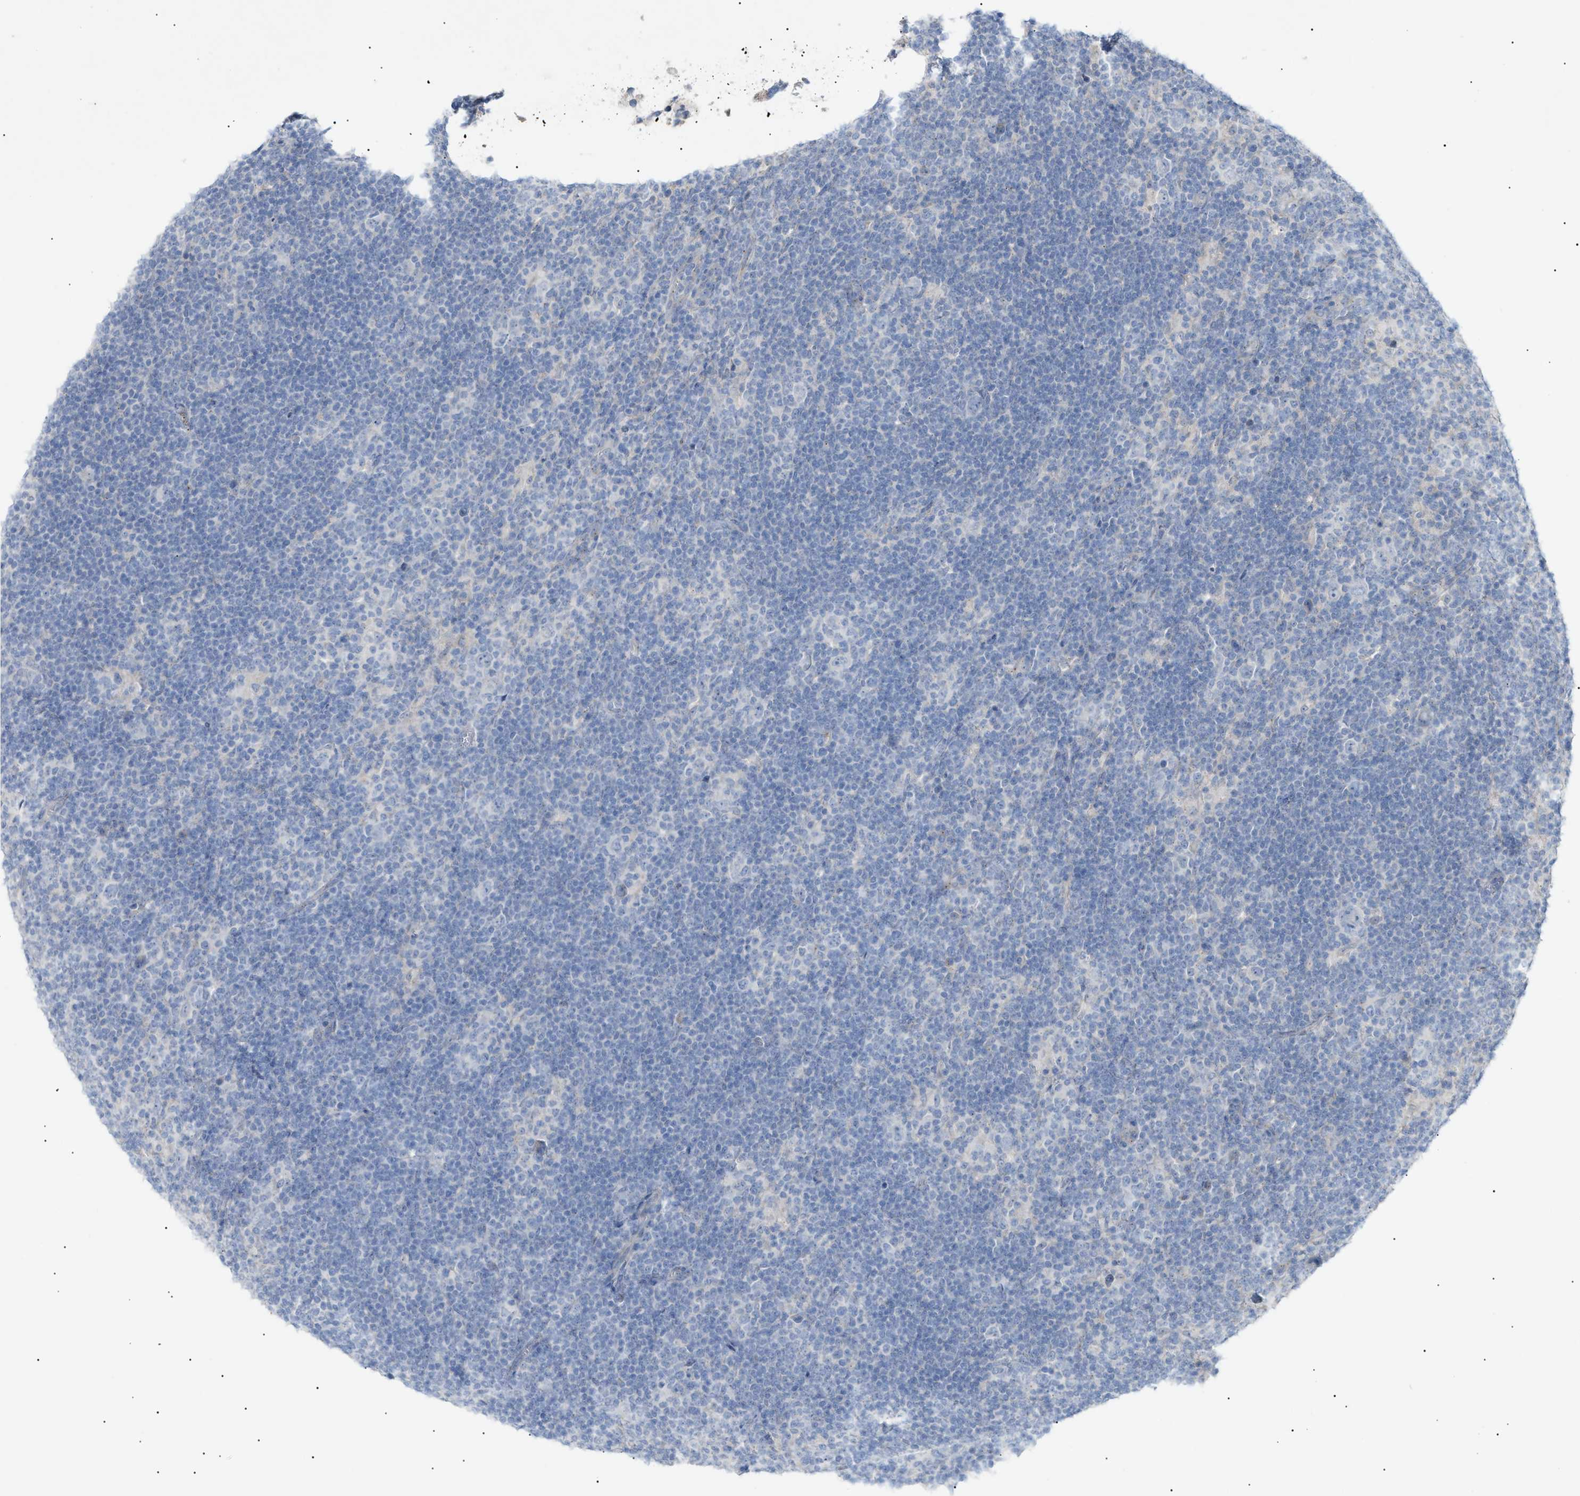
{"staining": {"intensity": "negative", "quantity": "none", "location": "none"}, "tissue": "lymphoma", "cell_type": "Tumor cells", "image_type": "cancer", "snomed": [{"axis": "morphology", "description": "Hodgkin's disease, NOS"}, {"axis": "topography", "description": "Lymph node"}], "caption": "Lymphoma stained for a protein using immunohistochemistry shows no expression tumor cells.", "gene": "SLC25A31", "patient": {"sex": "female", "age": 57}}